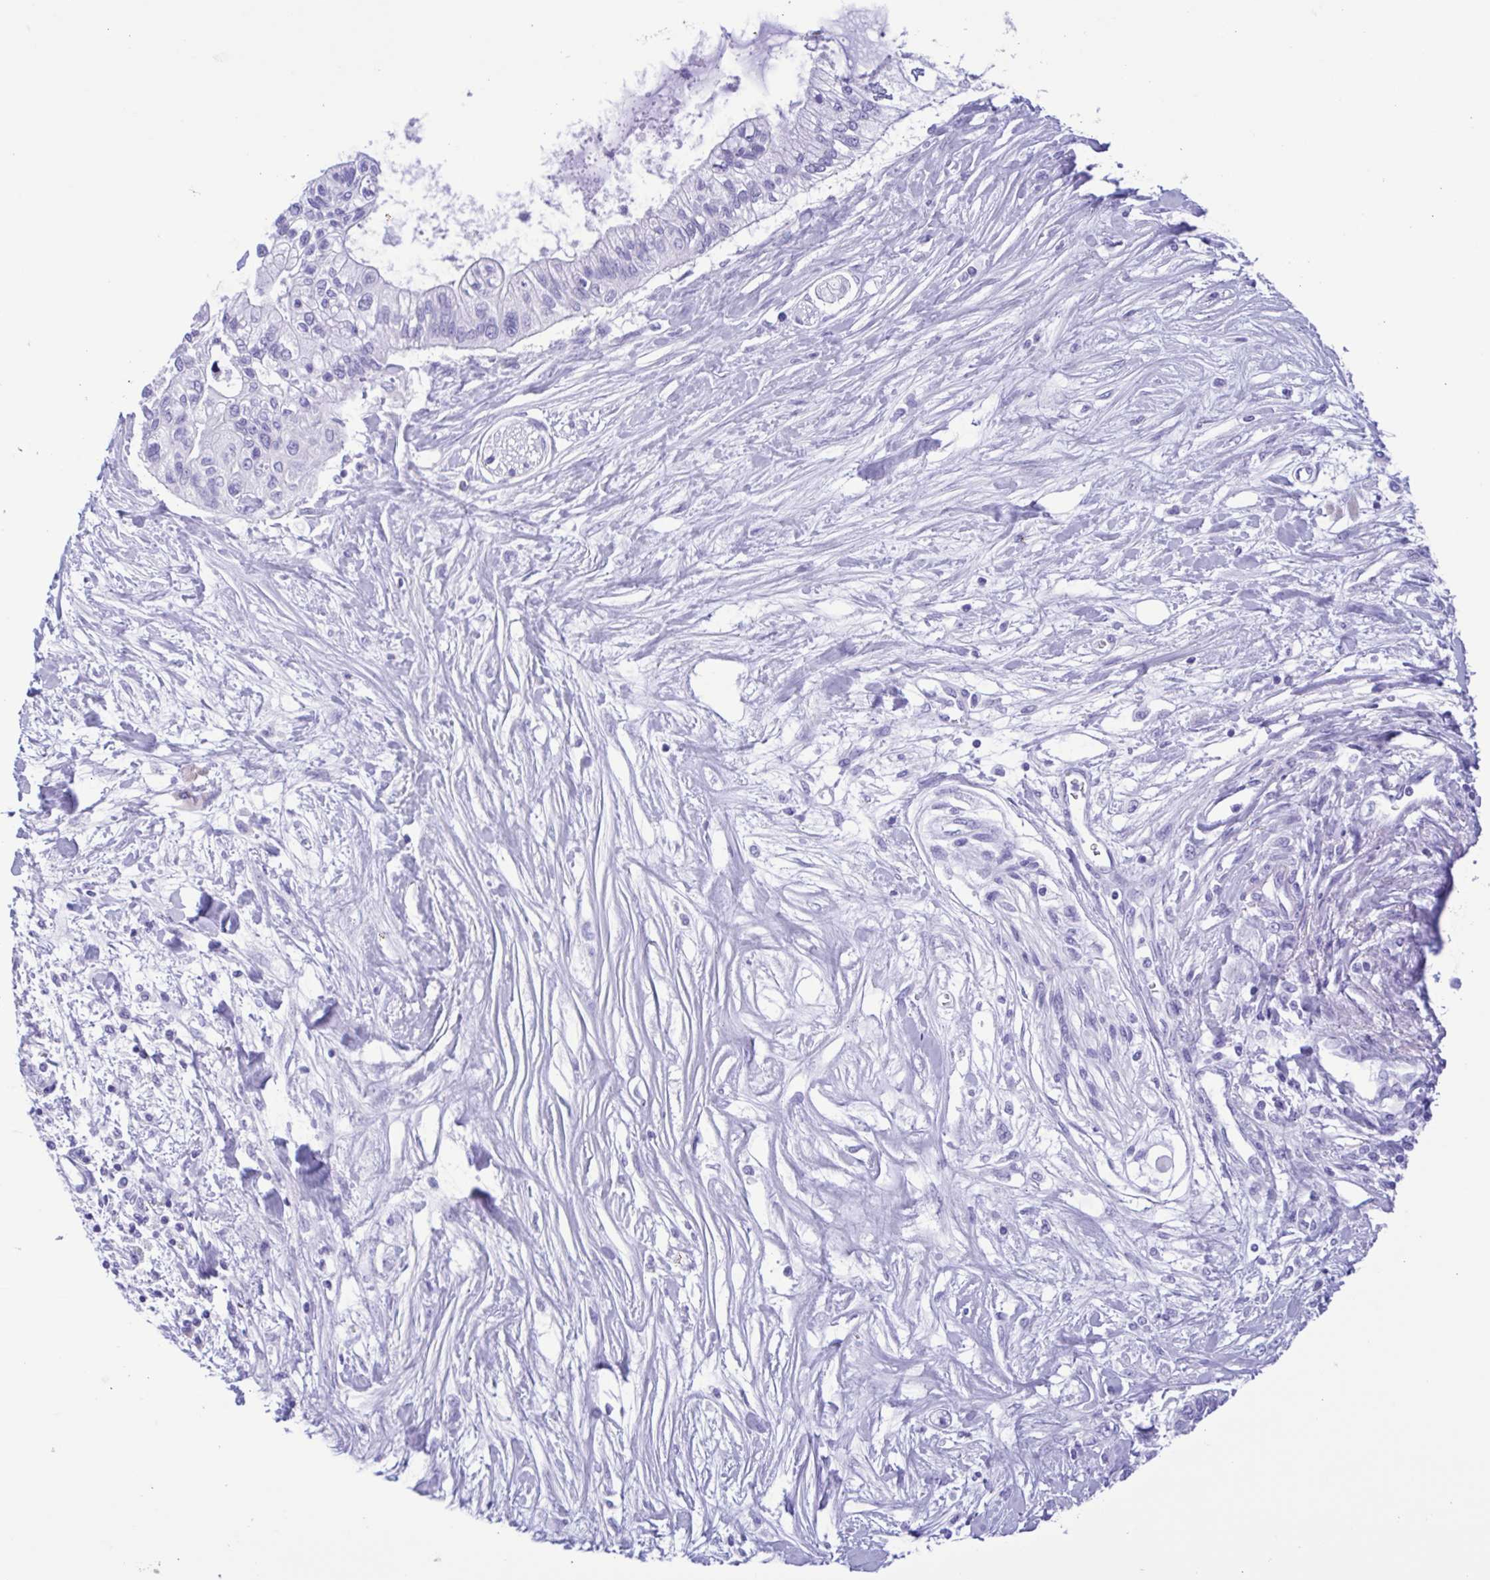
{"staining": {"intensity": "negative", "quantity": "none", "location": "none"}, "tissue": "pancreatic cancer", "cell_type": "Tumor cells", "image_type": "cancer", "snomed": [{"axis": "morphology", "description": "Adenocarcinoma, NOS"}, {"axis": "topography", "description": "Pancreas"}], "caption": "Immunohistochemical staining of human pancreatic adenocarcinoma displays no significant expression in tumor cells. (Immunohistochemistry (ihc), brightfield microscopy, high magnification).", "gene": "TSPY2", "patient": {"sex": "female", "age": 77}}